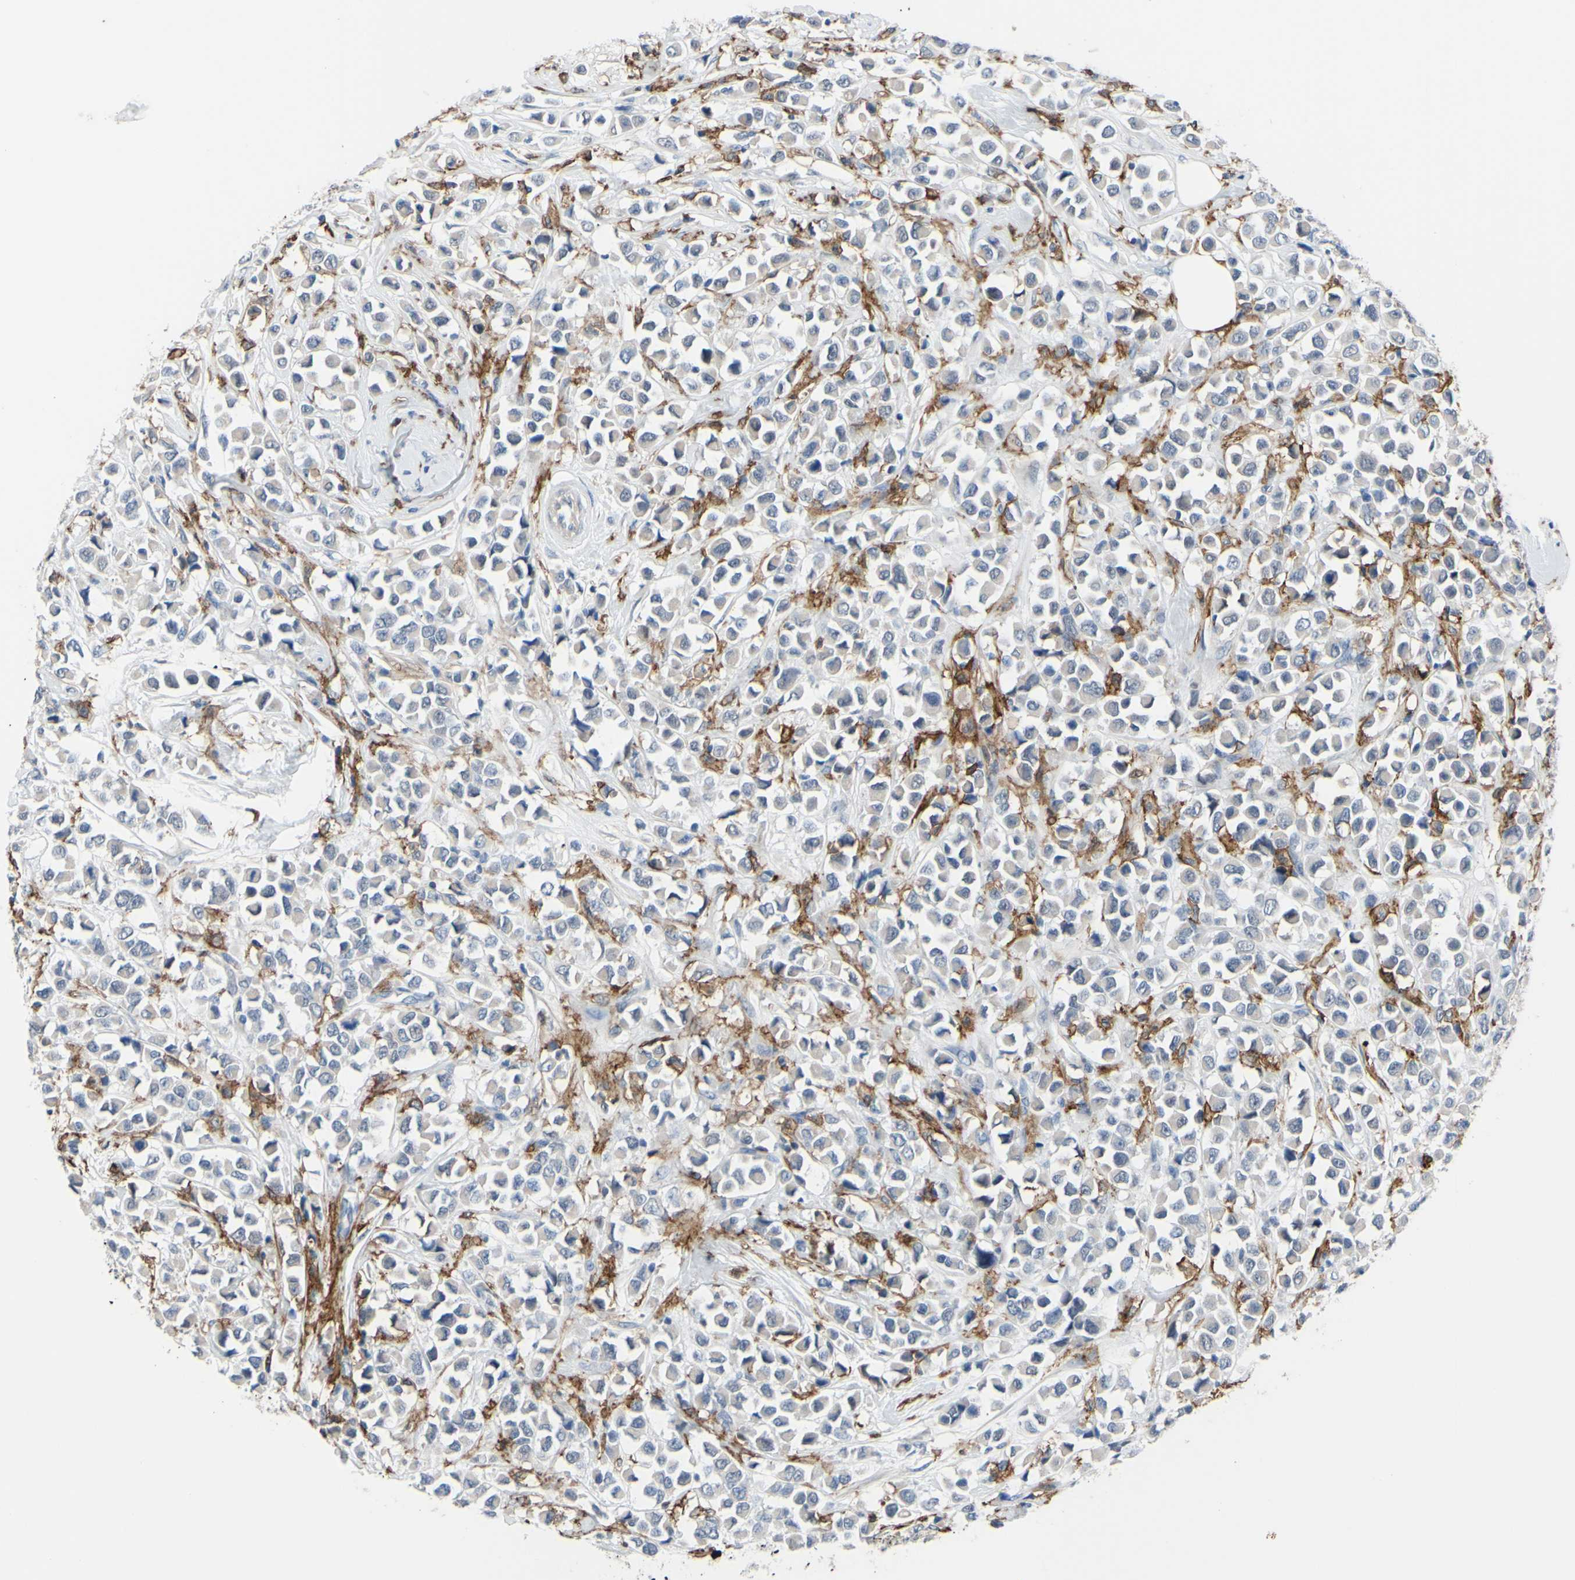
{"staining": {"intensity": "negative", "quantity": "none", "location": "none"}, "tissue": "breast cancer", "cell_type": "Tumor cells", "image_type": "cancer", "snomed": [{"axis": "morphology", "description": "Duct carcinoma"}, {"axis": "topography", "description": "Breast"}], "caption": "Immunohistochemistry image of neoplastic tissue: human breast intraductal carcinoma stained with DAB (3,3'-diaminobenzidine) displays no significant protein staining in tumor cells. (DAB immunohistochemistry (IHC), high magnification).", "gene": "FCGR2A", "patient": {"sex": "female", "age": 61}}